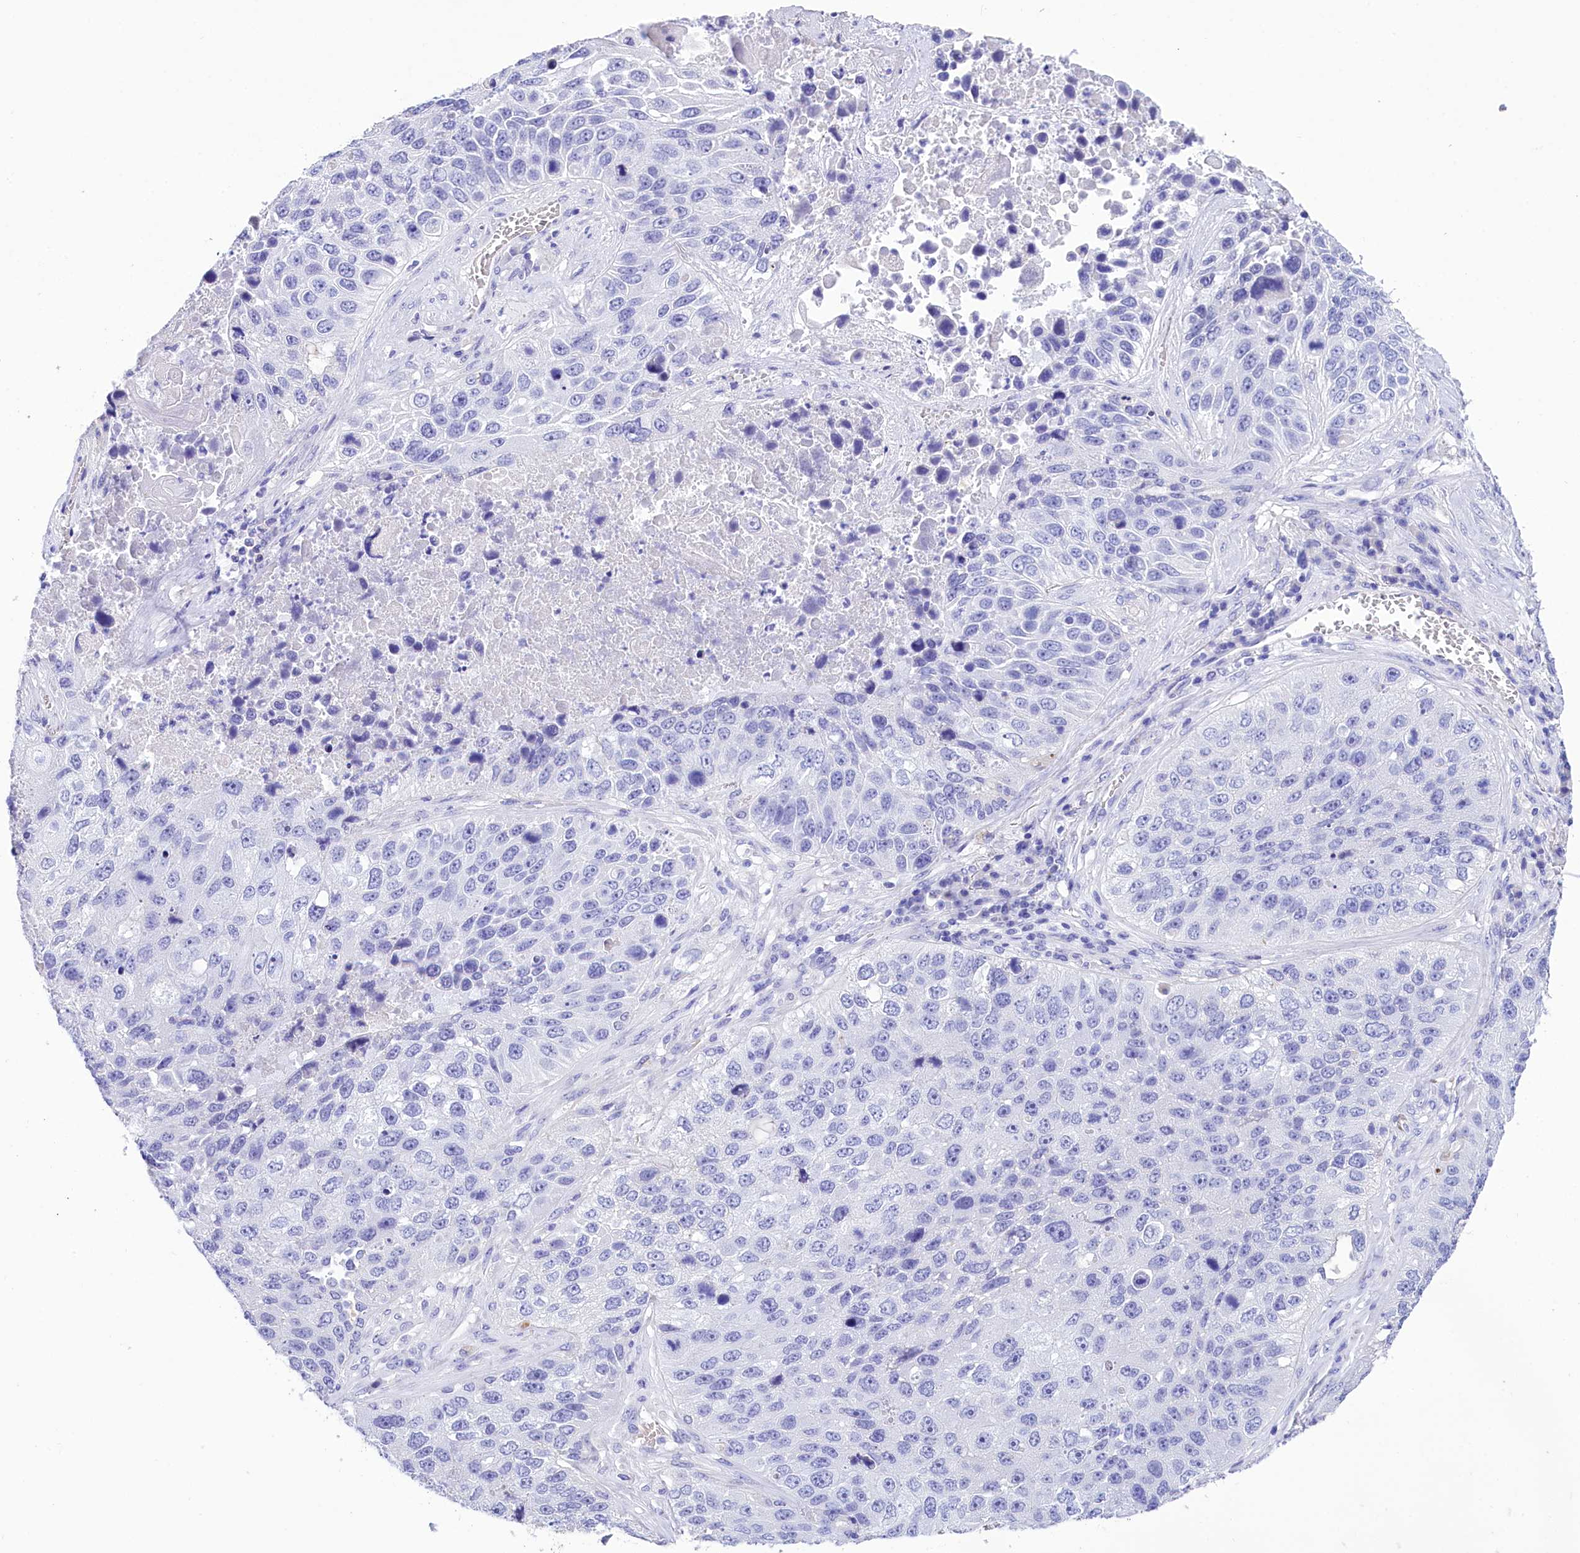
{"staining": {"intensity": "negative", "quantity": "none", "location": "none"}, "tissue": "lung cancer", "cell_type": "Tumor cells", "image_type": "cancer", "snomed": [{"axis": "morphology", "description": "Squamous cell carcinoma, NOS"}, {"axis": "topography", "description": "Lung"}], "caption": "Human lung squamous cell carcinoma stained for a protein using IHC demonstrates no staining in tumor cells.", "gene": "TTC36", "patient": {"sex": "male", "age": 61}}